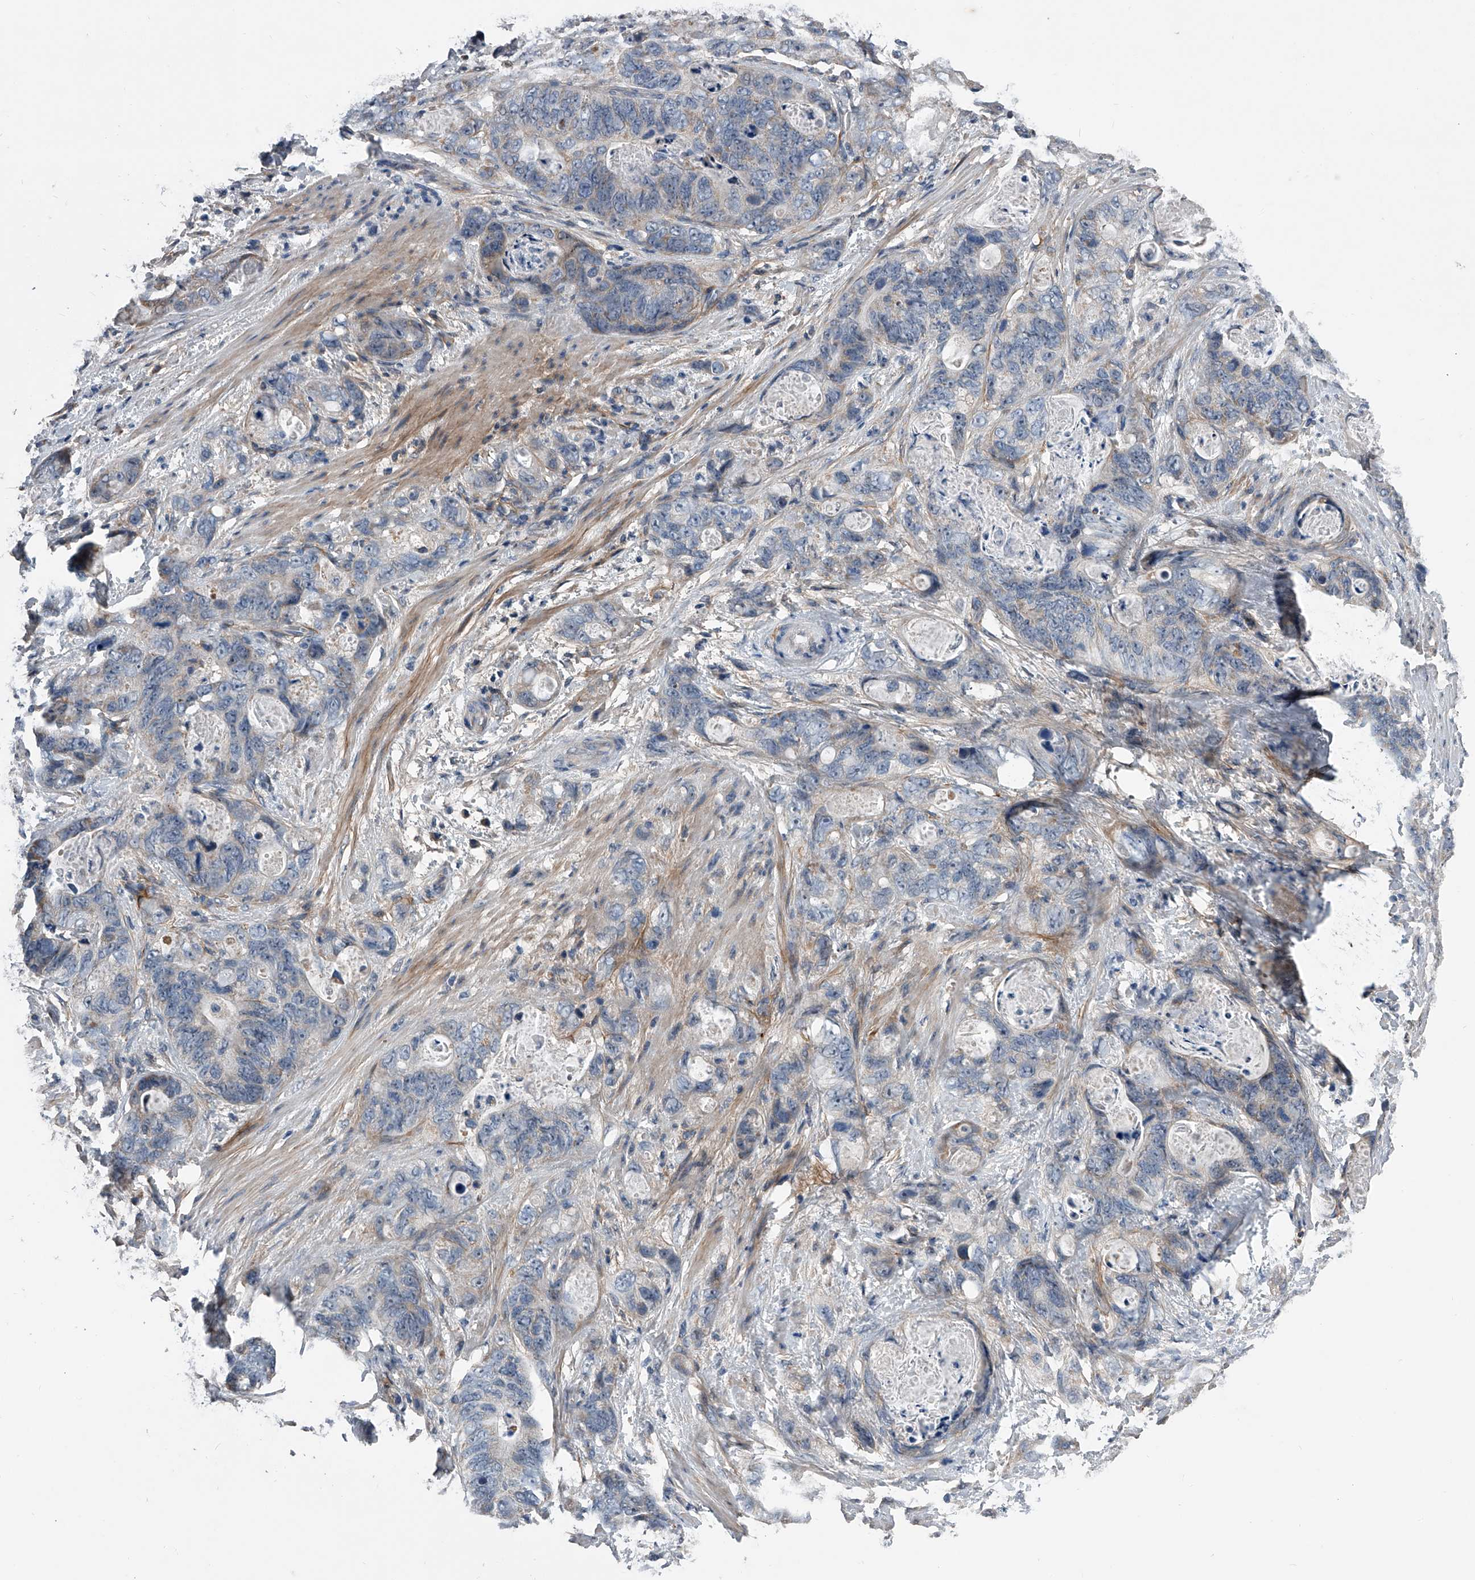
{"staining": {"intensity": "negative", "quantity": "none", "location": "none"}, "tissue": "stomach cancer", "cell_type": "Tumor cells", "image_type": "cancer", "snomed": [{"axis": "morphology", "description": "Normal tissue, NOS"}, {"axis": "morphology", "description": "Adenocarcinoma, NOS"}, {"axis": "topography", "description": "Stomach"}], "caption": "This is a photomicrograph of IHC staining of stomach adenocarcinoma, which shows no staining in tumor cells.", "gene": "PHACTR1", "patient": {"sex": "female", "age": 89}}